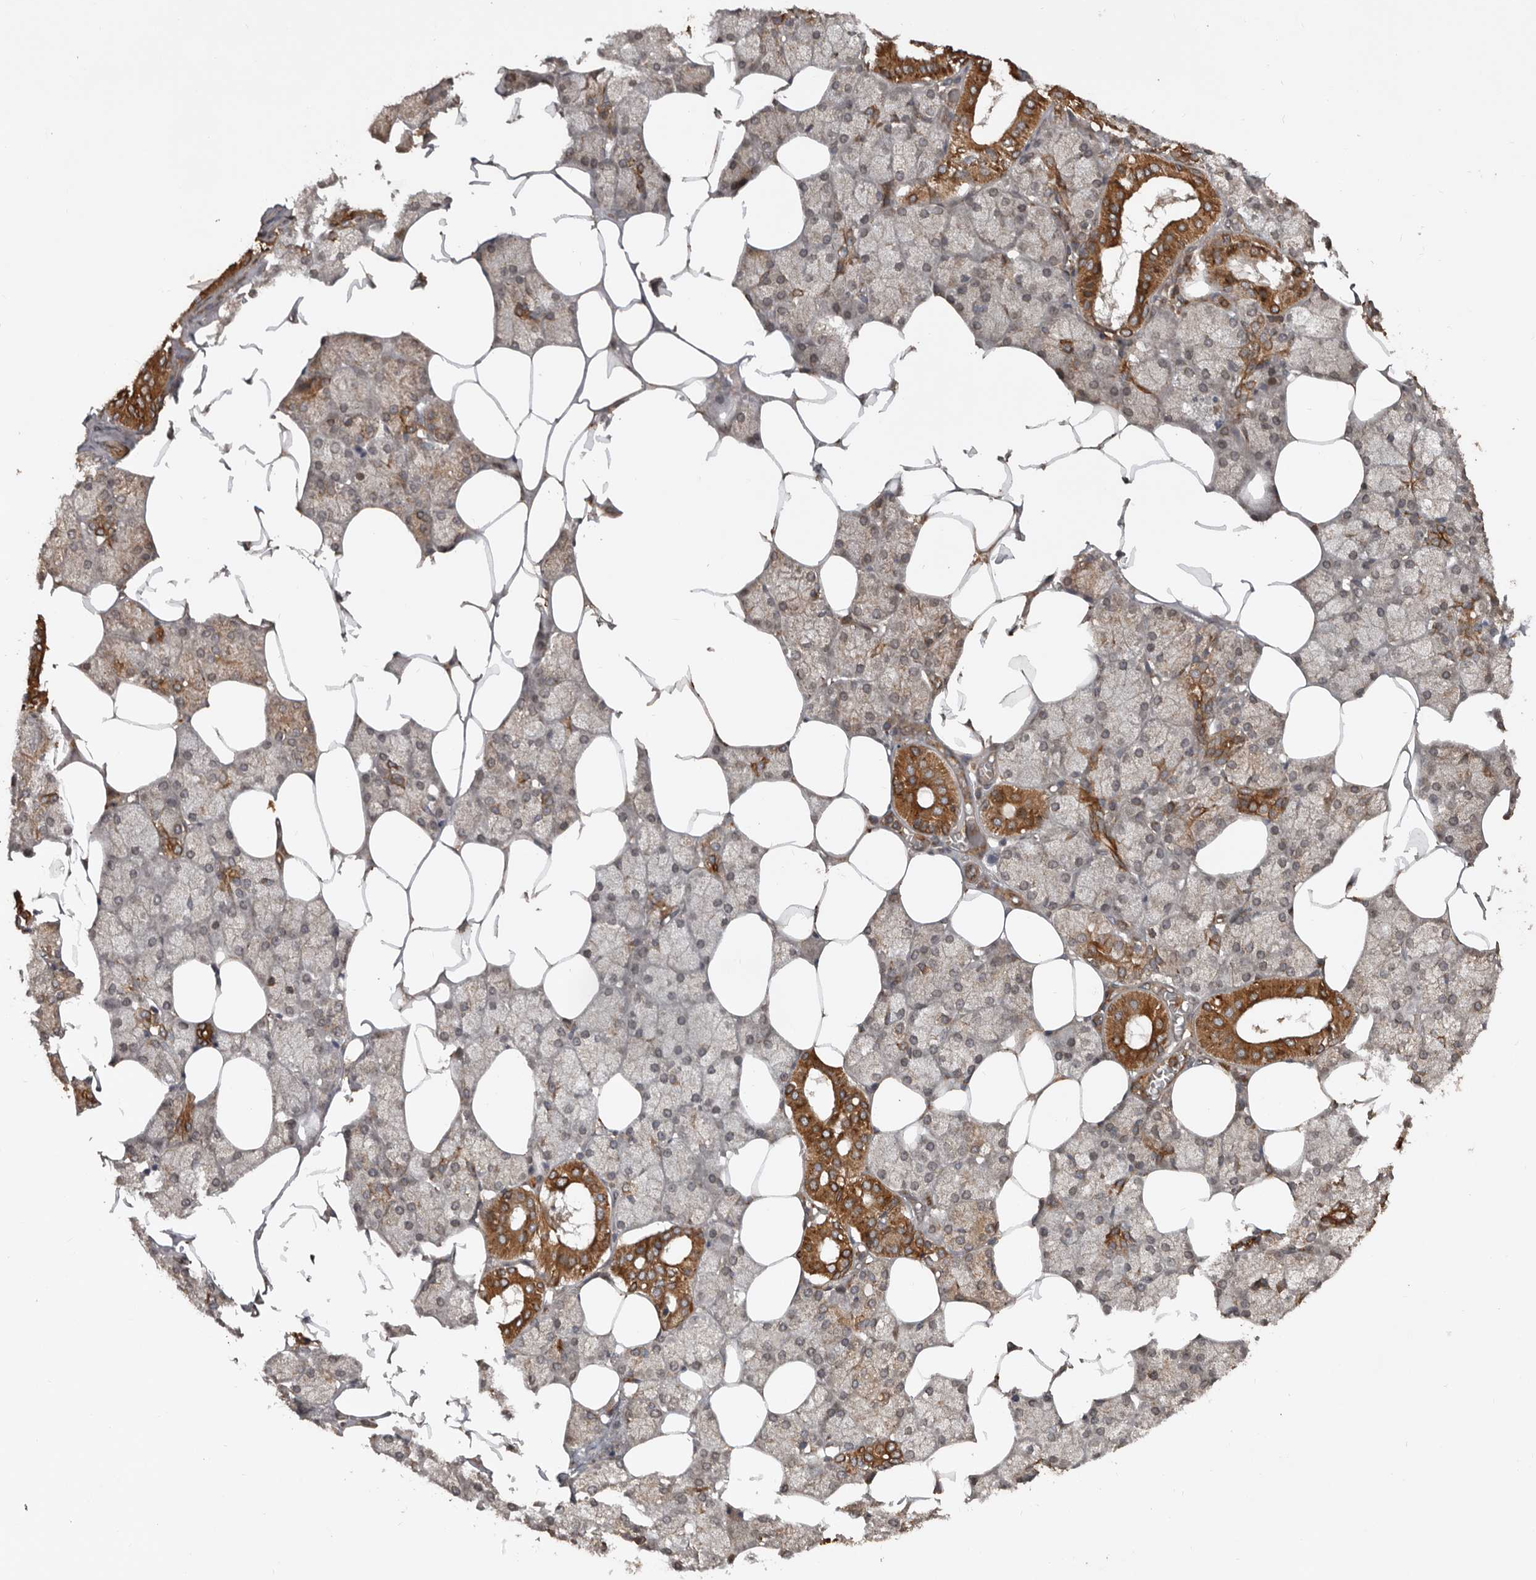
{"staining": {"intensity": "strong", "quantity": "<25%", "location": "cytoplasmic/membranous,nuclear"}, "tissue": "salivary gland", "cell_type": "Glandular cells", "image_type": "normal", "snomed": [{"axis": "morphology", "description": "Normal tissue, NOS"}, {"axis": "topography", "description": "Salivary gland"}], "caption": "Unremarkable salivary gland reveals strong cytoplasmic/membranous,nuclear positivity in about <25% of glandular cells, visualized by immunohistochemistry.", "gene": "STK36", "patient": {"sex": "male", "age": 62}}